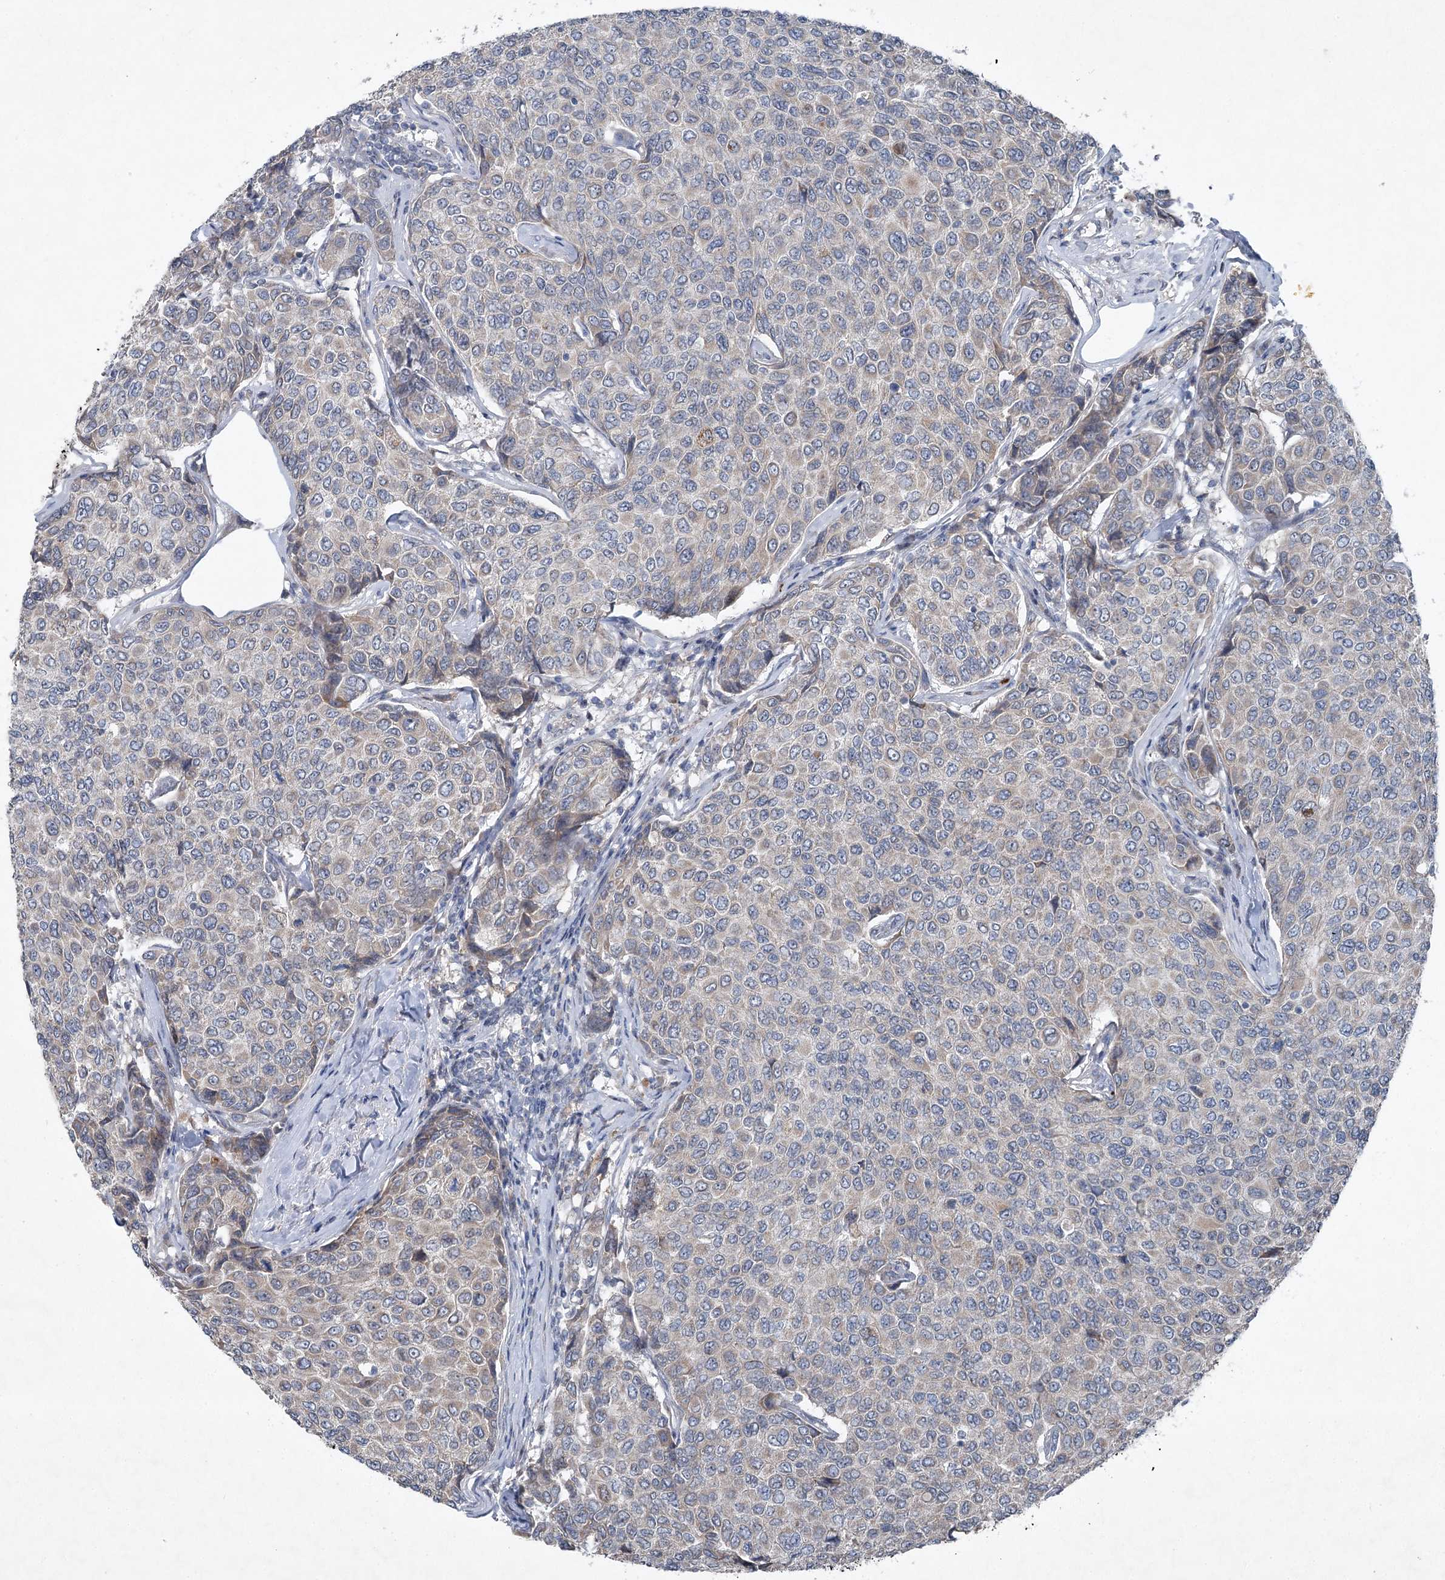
{"staining": {"intensity": "negative", "quantity": "none", "location": "none"}, "tissue": "breast cancer", "cell_type": "Tumor cells", "image_type": "cancer", "snomed": [{"axis": "morphology", "description": "Duct carcinoma"}, {"axis": "topography", "description": "Breast"}], "caption": "DAB (3,3'-diaminobenzidine) immunohistochemical staining of breast cancer (invasive ductal carcinoma) displays no significant staining in tumor cells.", "gene": "PLA2G12A", "patient": {"sex": "female", "age": 55}}